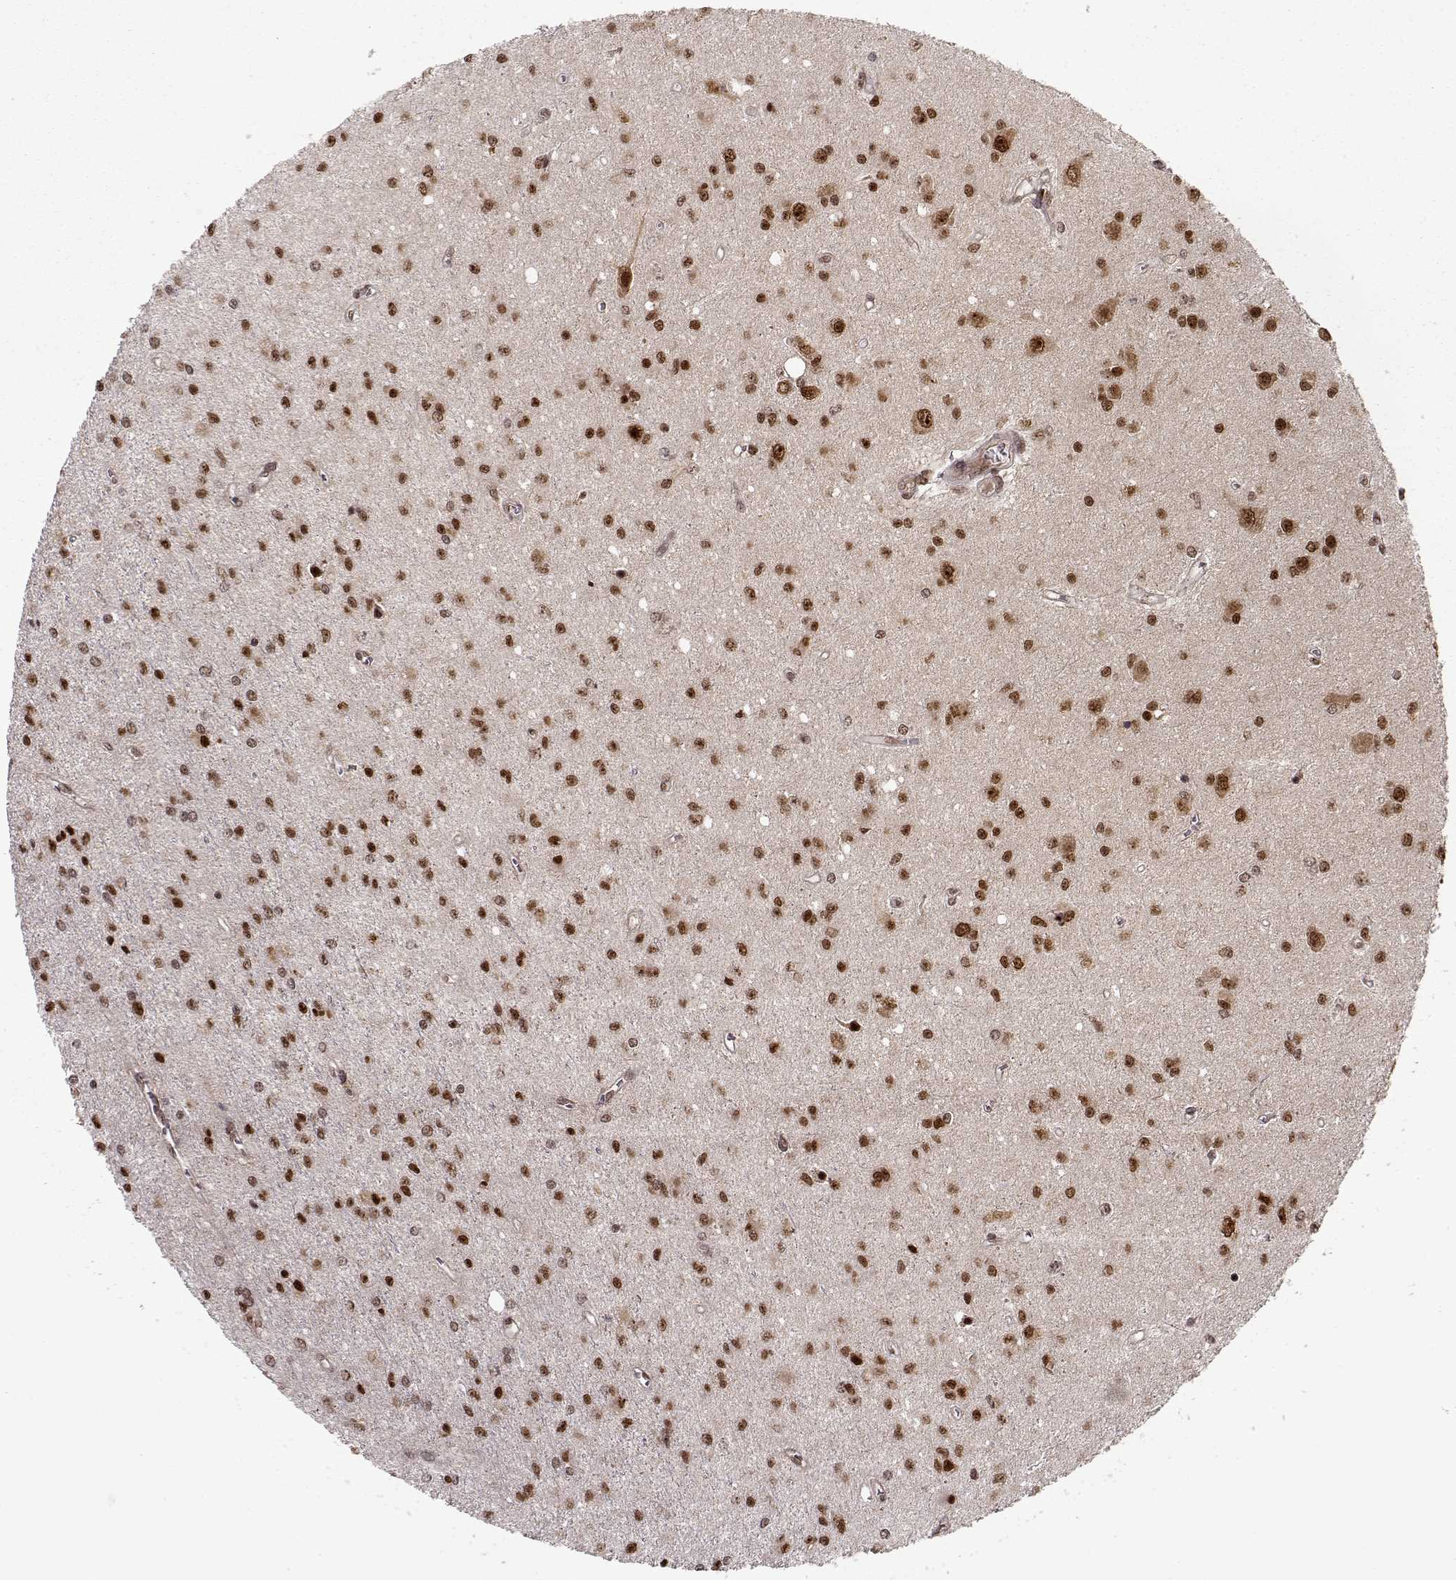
{"staining": {"intensity": "strong", "quantity": ">75%", "location": "nuclear"}, "tissue": "glioma", "cell_type": "Tumor cells", "image_type": "cancer", "snomed": [{"axis": "morphology", "description": "Glioma, malignant, Low grade"}, {"axis": "topography", "description": "Brain"}], "caption": "Malignant low-grade glioma stained with immunohistochemistry reveals strong nuclear positivity in approximately >75% of tumor cells. Nuclei are stained in blue.", "gene": "CSNK2A1", "patient": {"sex": "female", "age": 45}}